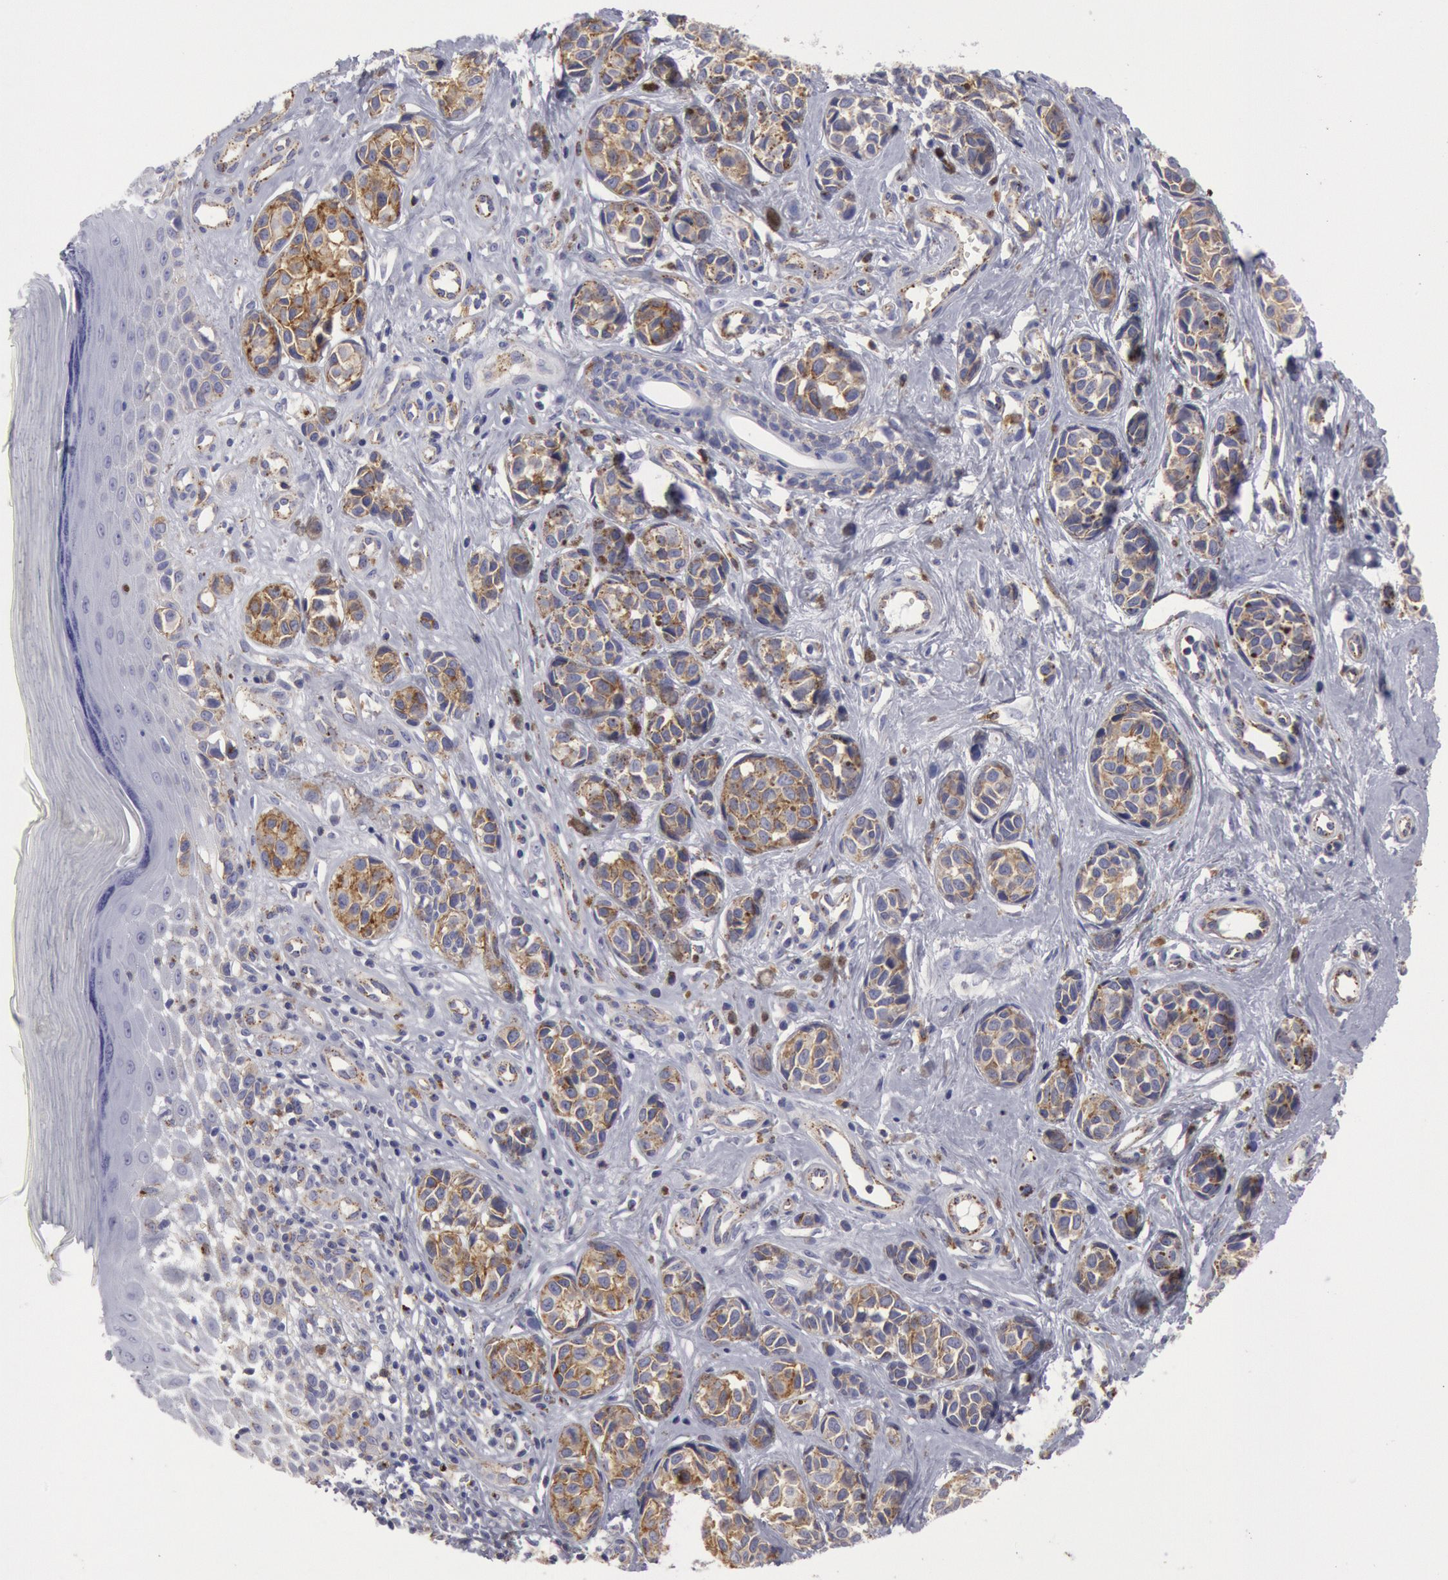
{"staining": {"intensity": "moderate", "quantity": ">75%", "location": "cytoplasmic/membranous"}, "tissue": "melanoma", "cell_type": "Tumor cells", "image_type": "cancer", "snomed": [{"axis": "morphology", "description": "Malignant melanoma, NOS"}, {"axis": "topography", "description": "Skin"}], "caption": "There is medium levels of moderate cytoplasmic/membranous staining in tumor cells of melanoma, as demonstrated by immunohistochemical staining (brown color).", "gene": "FLOT1", "patient": {"sex": "male", "age": 79}}